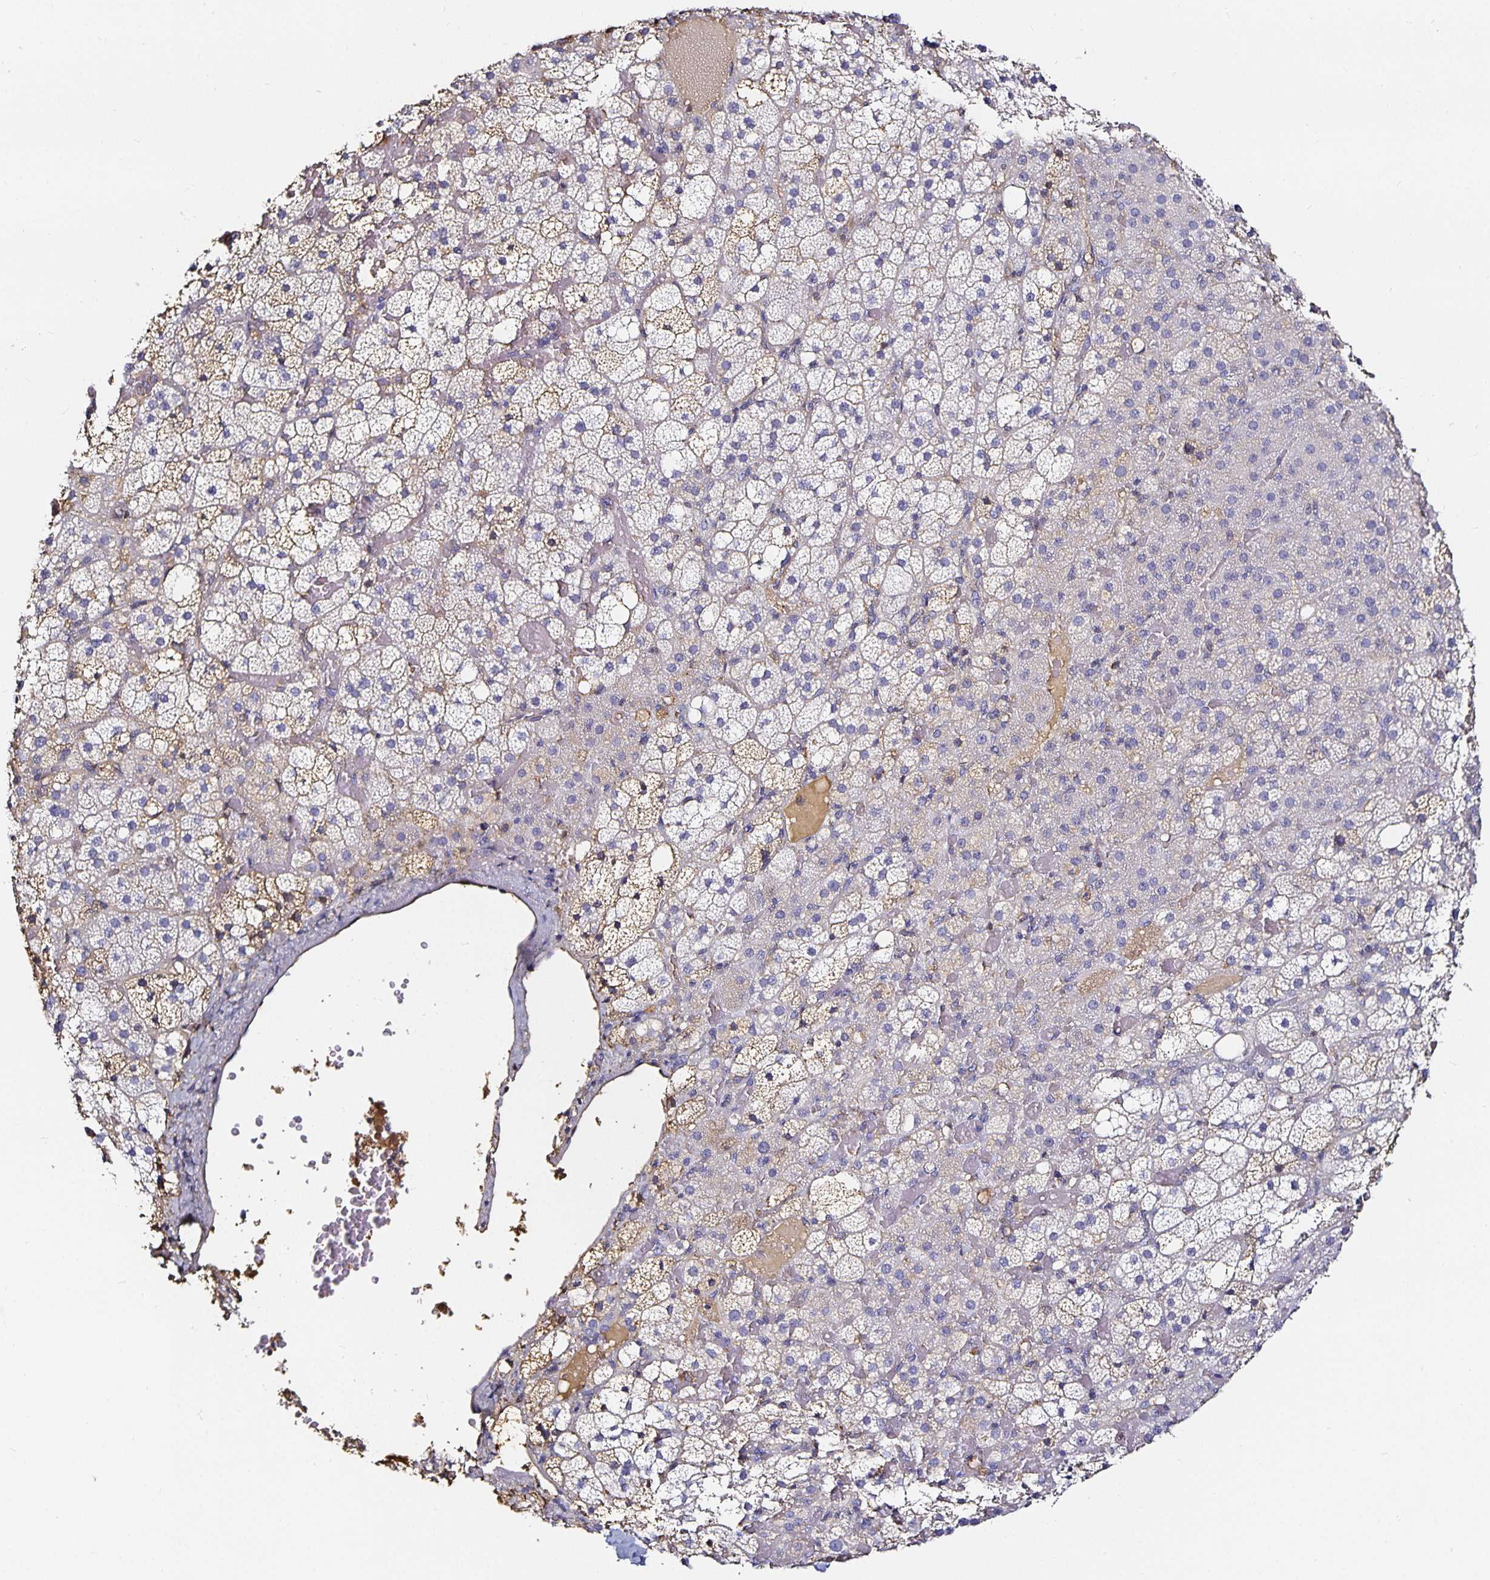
{"staining": {"intensity": "weak", "quantity": "<25%", "location": "cytoplasmic/membranous"}, "tissue": "adrenal gland", "cell_type": "Glandular cells", "image_type": "normal", "snomed": [{"axis": "morphology", "description": "Normal tissue, NOS"}, {"axis": "topography", "description": "Adrenal gland"}], "caption": "Glandular cells are negative for protein expression in benign human adrenal gland. (Stains: DAB immunohistochemistry with hematoxylin counter stain, Microscopy: brightfield microscopy at high magnification).", "gene": "TTR", "patient": {"sex": "male", "age": 53}}